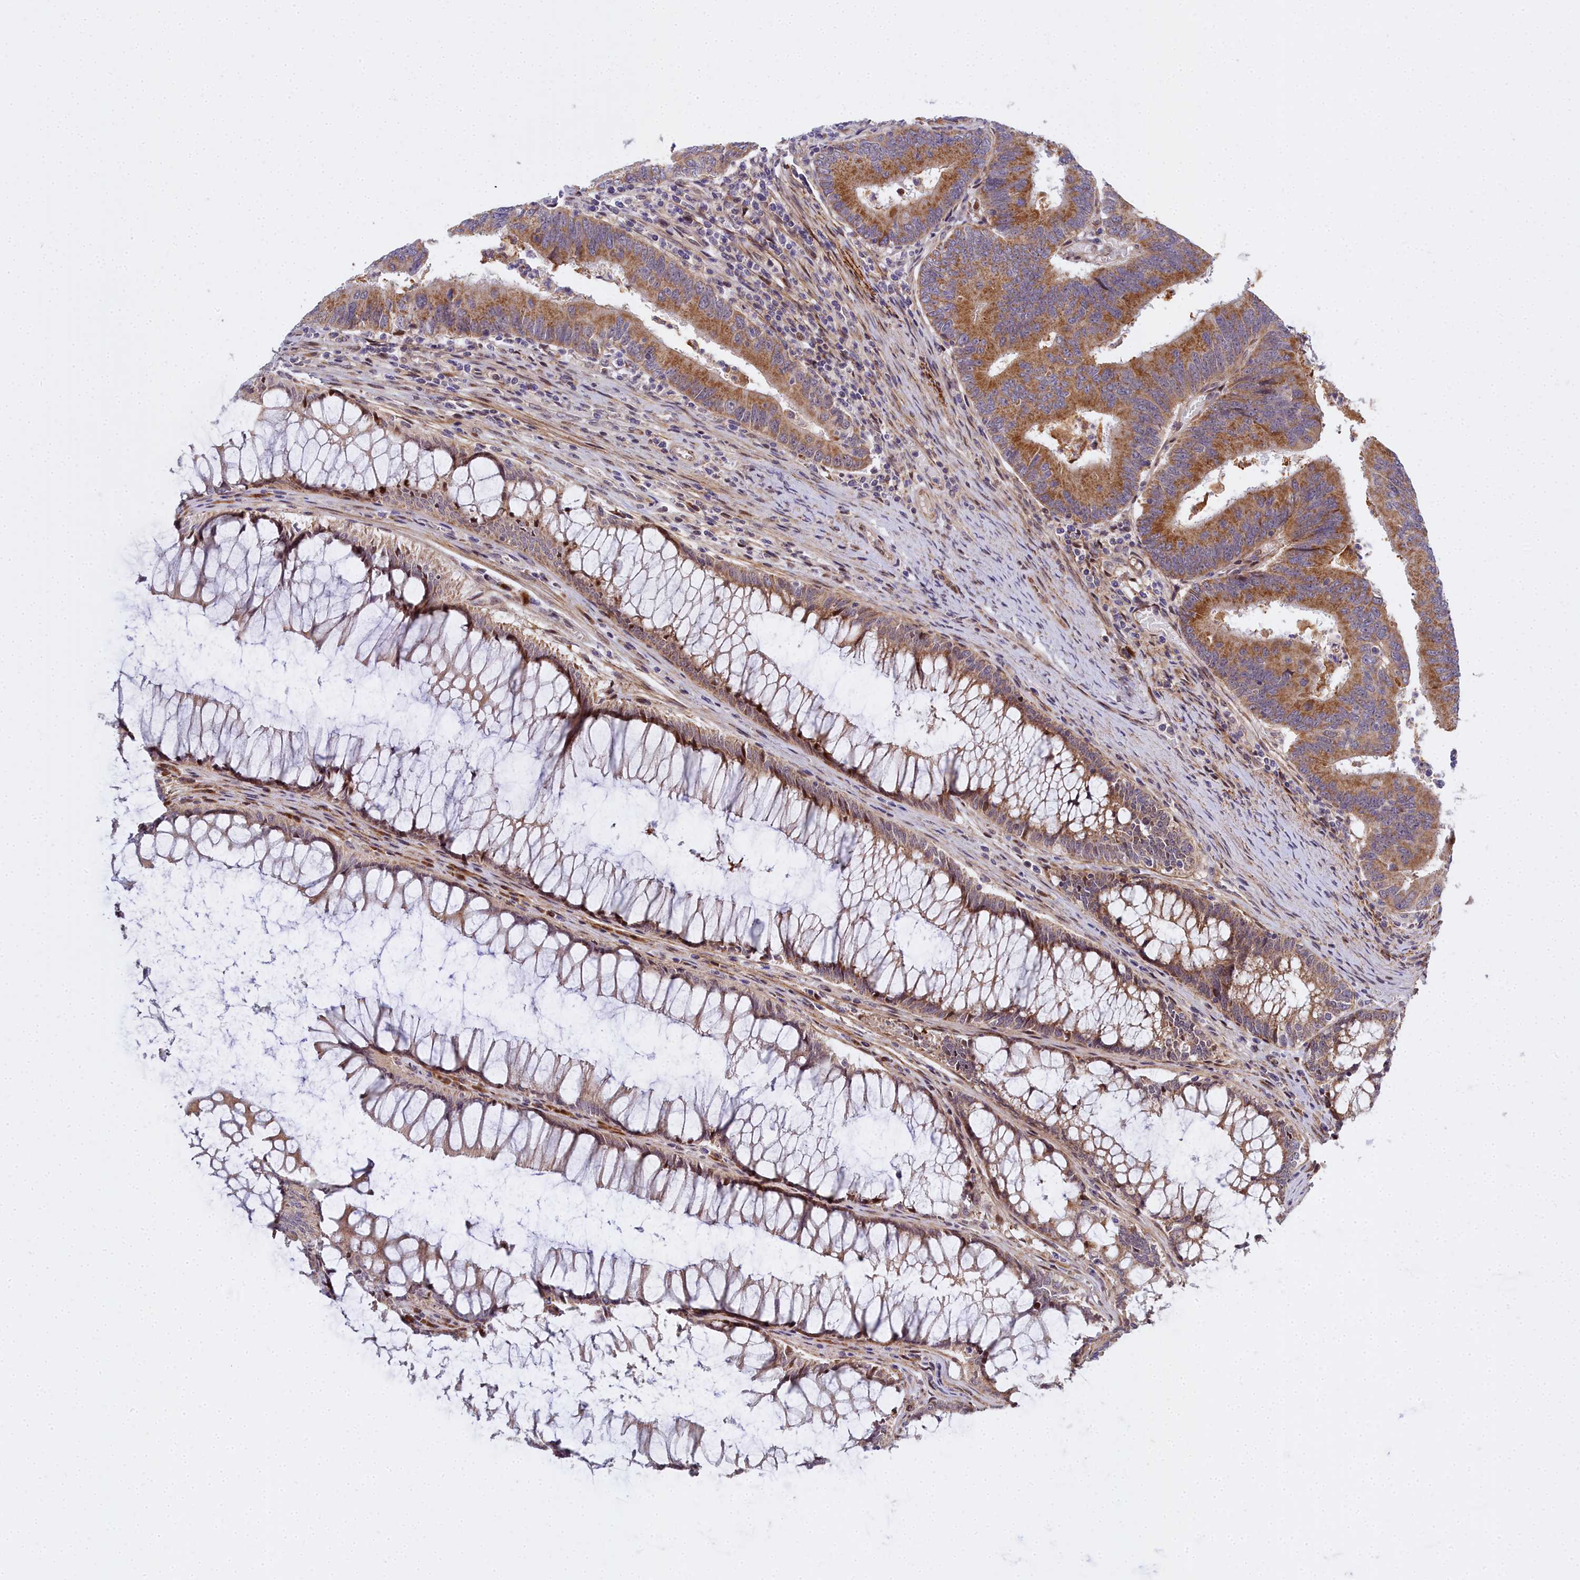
{"staining": {"intensity": "moderate", "quantity": ">75%", "location": "cytoplasmic/membranous"}, "tissue": "colorectal cancer", "cell_type": "Tumor cells", "image_type": "cancer", "snomed": [{"axis": "morphology", "description": "Adenocarcinoma, NOS"}, {"axis": "topography", "description": "Colon"}], "caption": "Colorectal cancer (adenocarcinoma) stained for a protein displays moderate cytoplasmic/membranous positivity in tumor cells. The protein is stained brown, and the nuclei are stained in blue (DAB IHC with brightfield microscopy, high magnification).", "gene": "MRPS11", "patient": {"sex": "female", "age": 67}}